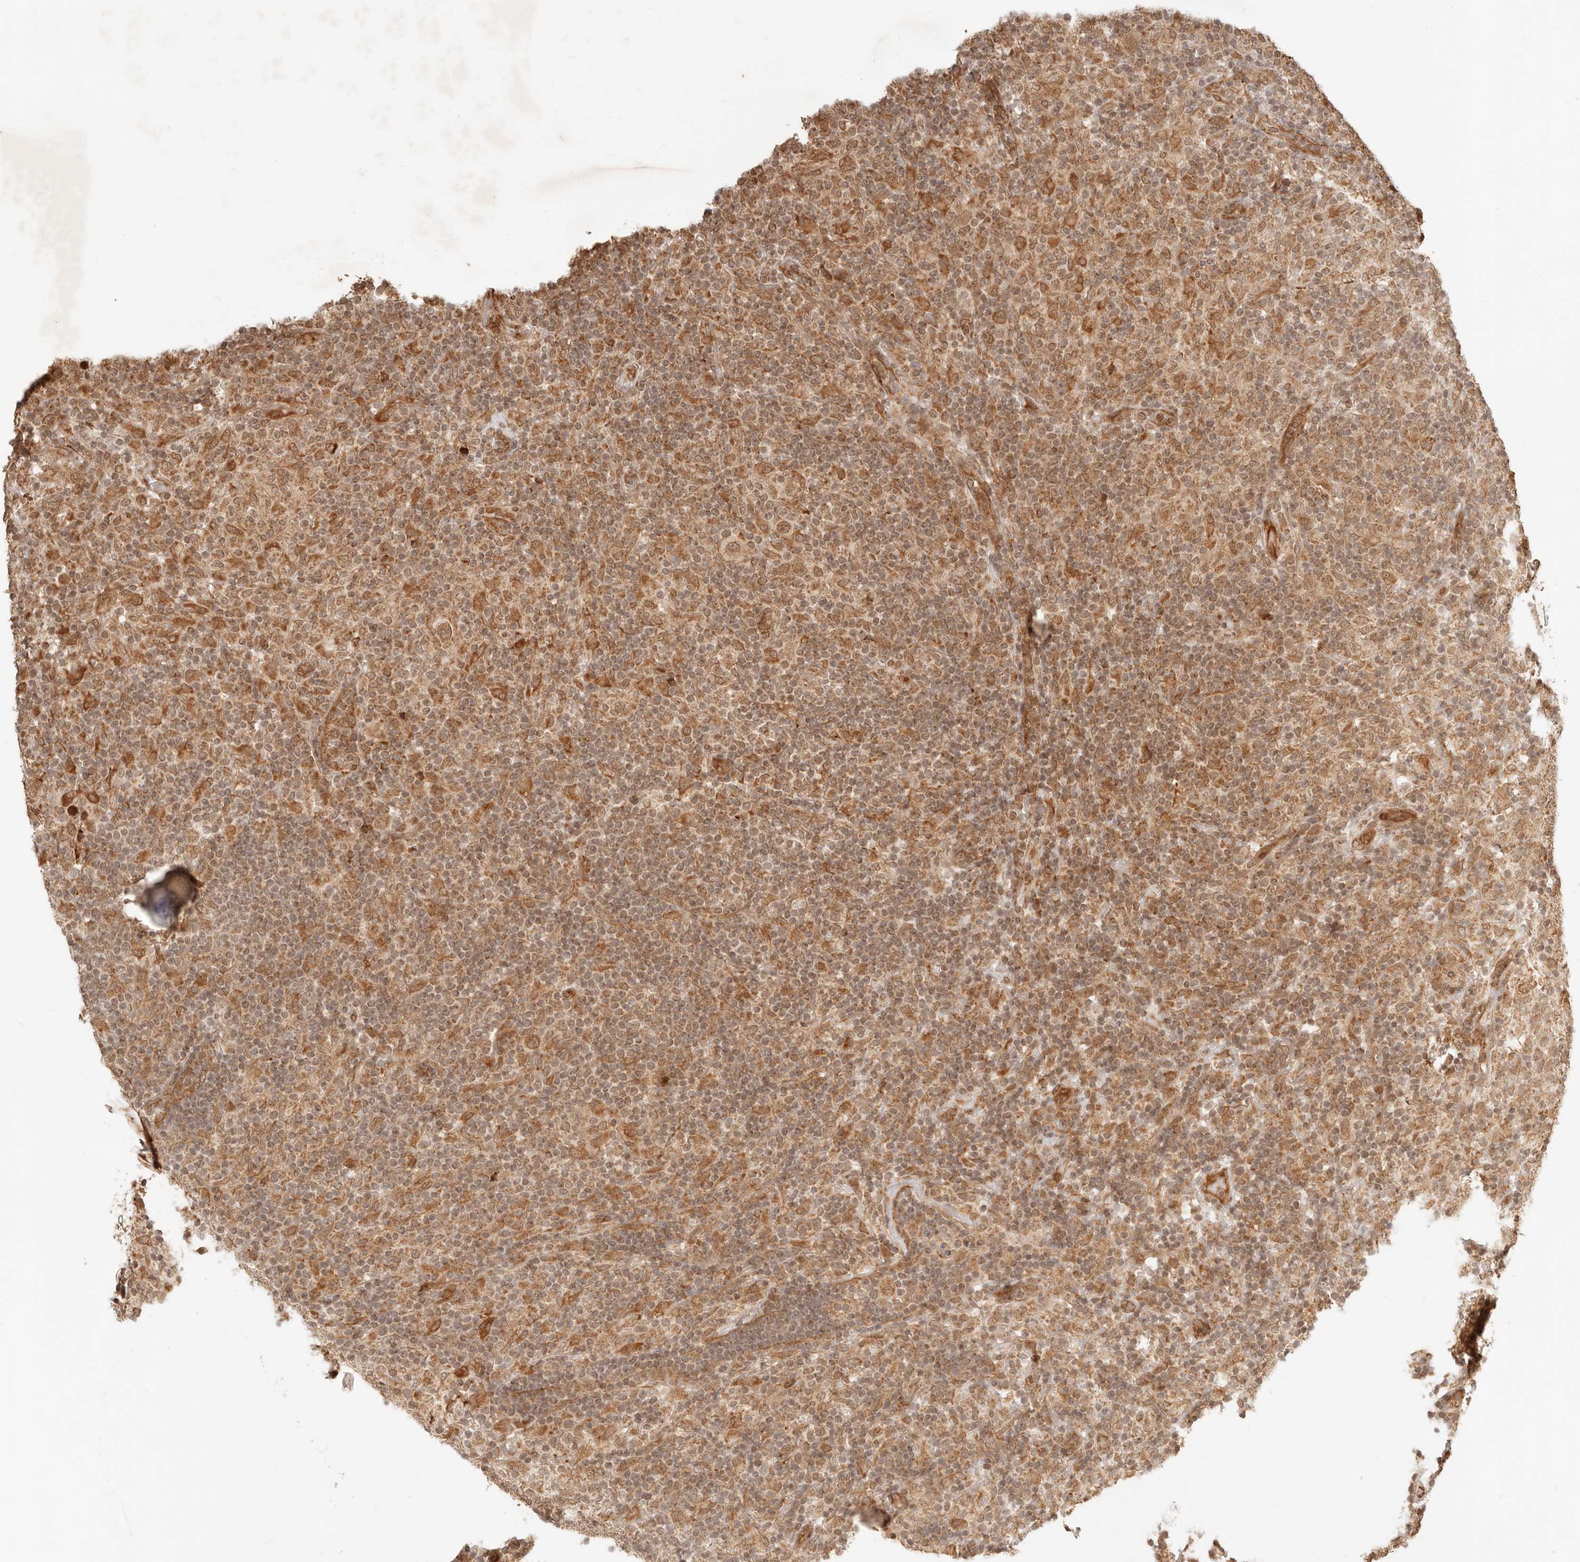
{"staining": {"intensity": "moderate", "quantity": ">75%", "location": "nuclear"}, "tissue": "lymphoma", "cell_type": "Tumor cells", "image_type": "cancer", "snomed": [{"axis": "morphology", "description": "Hodgkin's disease, NOS"}, {"axis": "topography", "description": "Lymph node"}], "caption": "Immunohistochemical staining of human Hodgkin's disease reveals medium levels of moderate nuclear staining in about >75% of tumor cells.", "gene": "BAALC", "patient": {"sex": "male", "age": 70}}